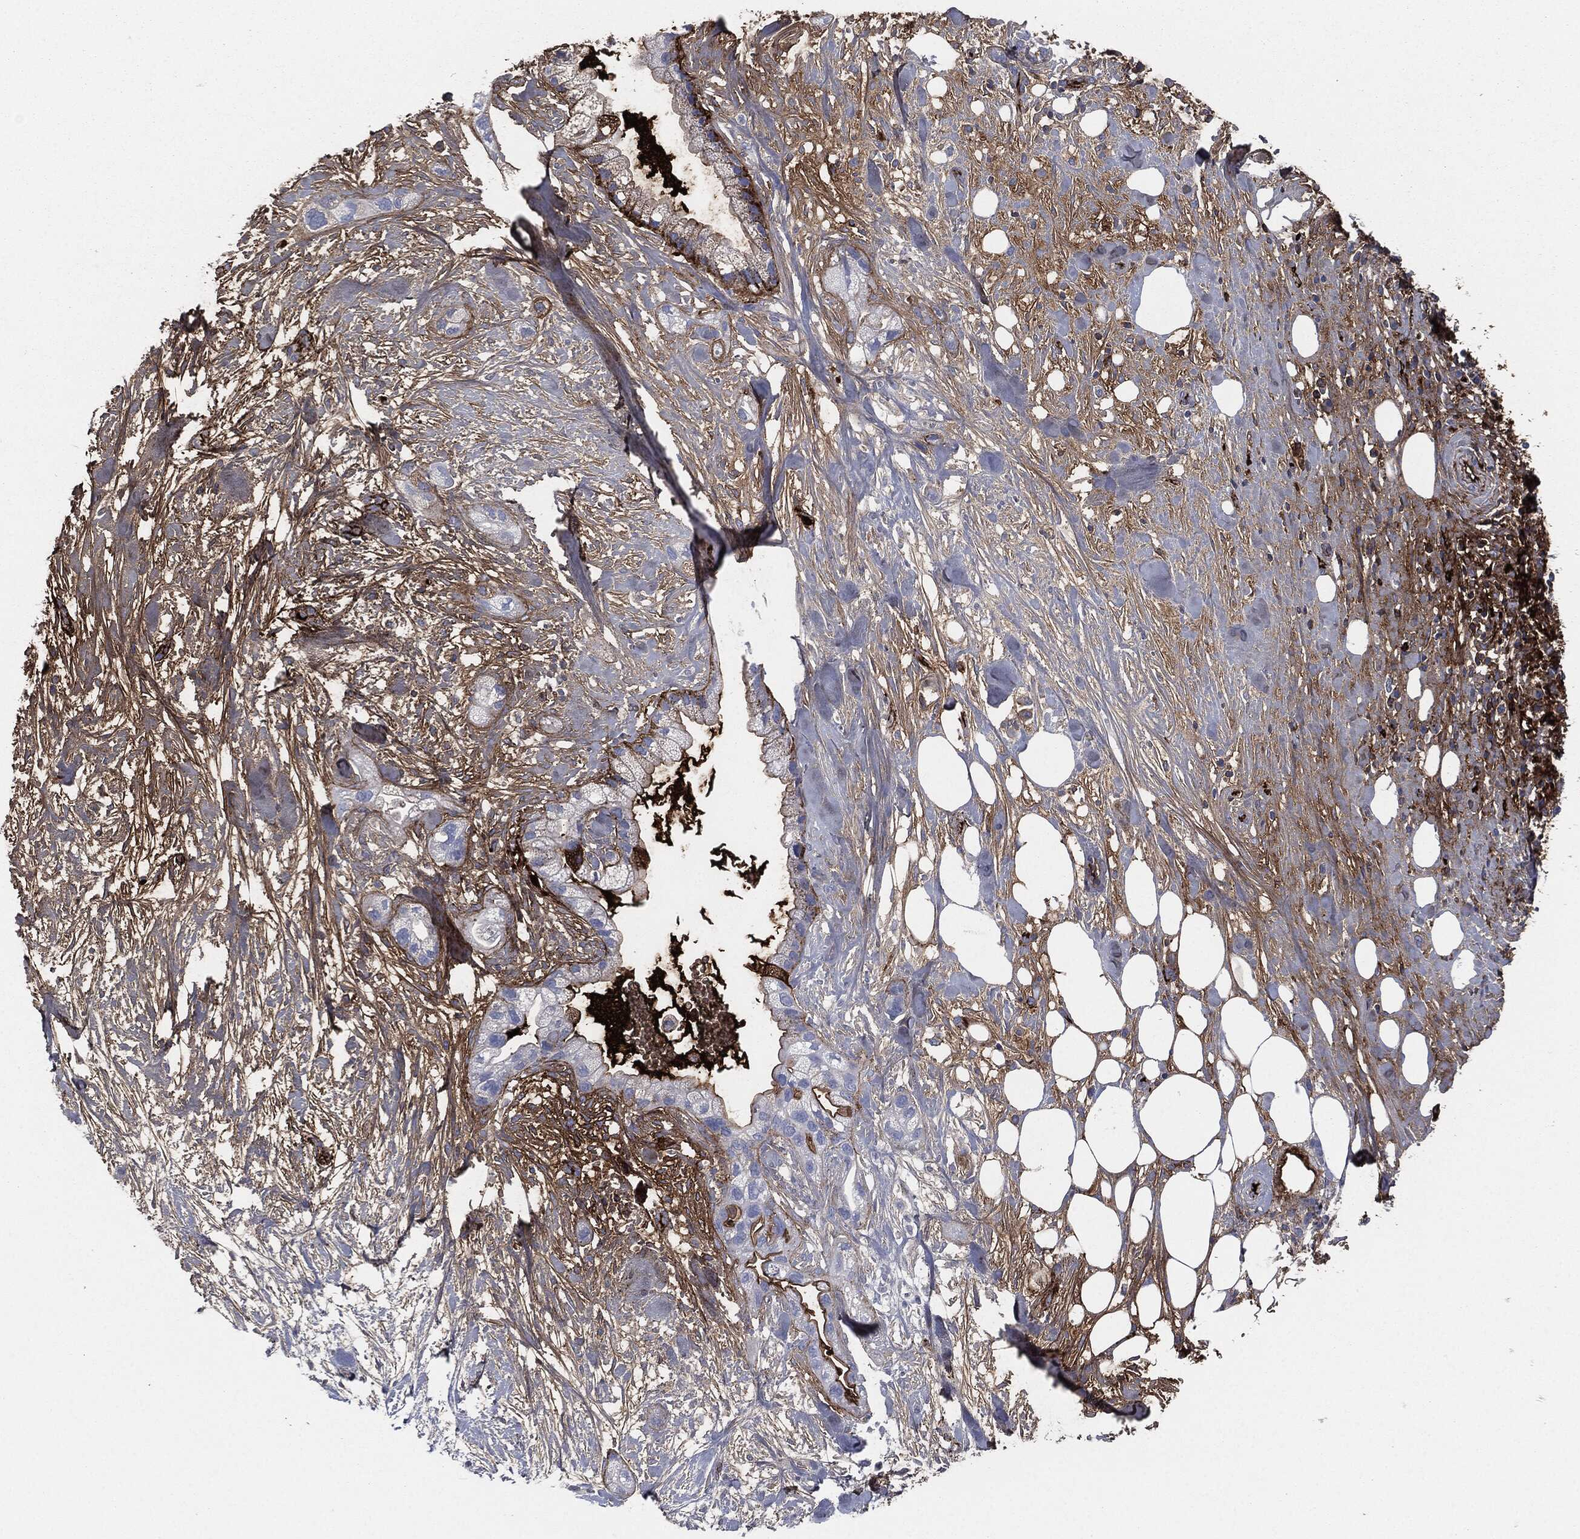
{"staining": {"intensity": "strong", "quantity": "<25%", "location": "cytoplasmic/membranous"}, "tissue": "pancreatic cancer", "cell_type": "Tumor cells", "image_type": "cancer", "snomed": [{"axis": "morphology", "description": "Adenocarcinoma, NOS"}, {"axis": "topography", "description": "Pancreas"}], "caption": "Immunohistochemistry of human pancreatic adenocarcinoma reveals medium levels of strong cytoplasmic/membranous expression in approximately <25% of tumor cells. Immunohistochemistry (ihc) stains the protein of interest in brown and the nuclei are stained blue.", "gene": "APOB", "patient": {"sex": "male", "age": 44}}